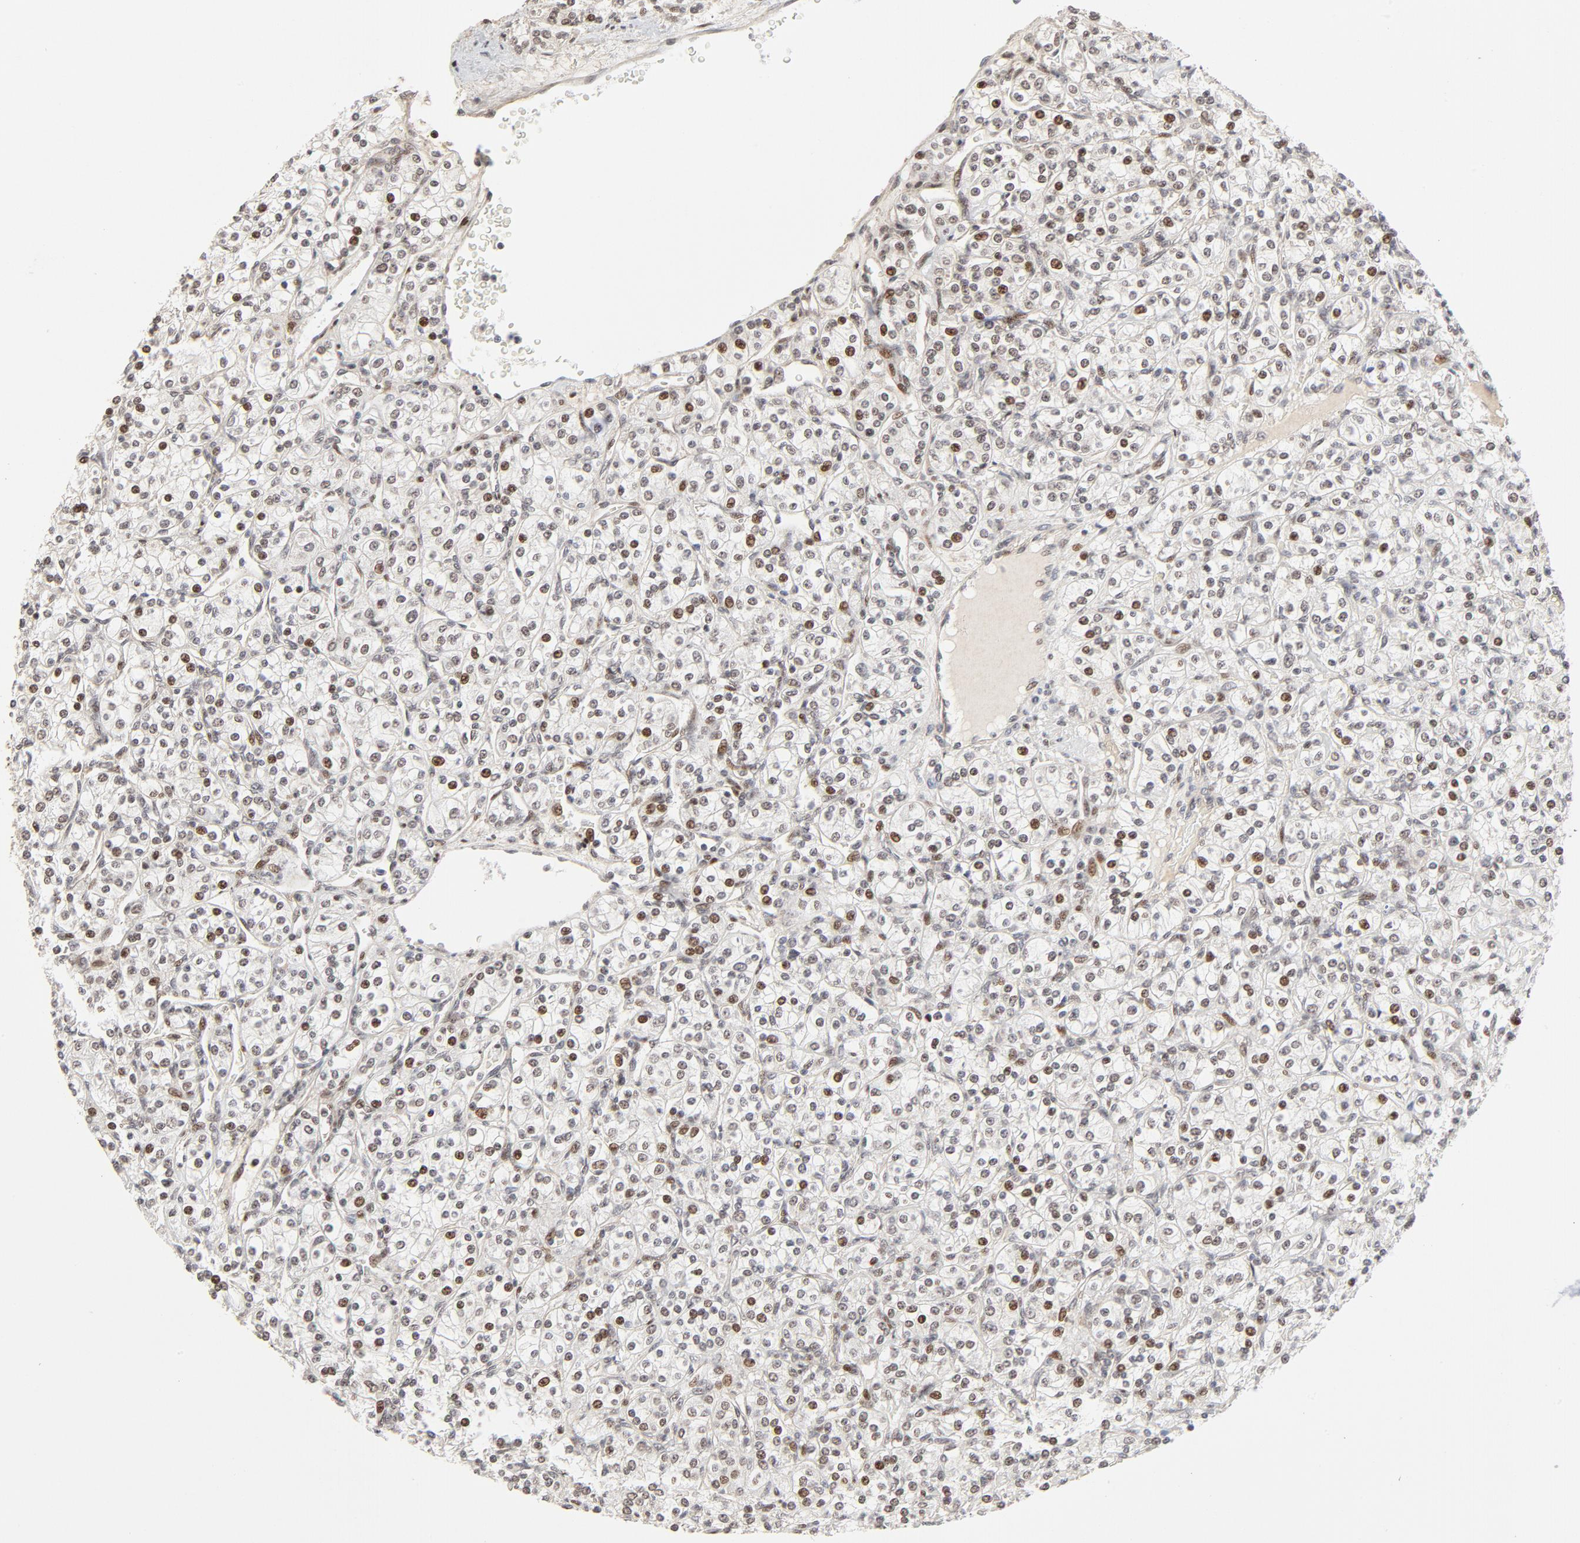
{"staining": {"intensity": "moderate", "quantity": "25%-75%", "location": "nuclear"}, "tissue": "renal cancer", "cell_type": "Tumor cells", "image_type": "cancer", "snomed": [{"axis": "morphology", "description": "Adenocarcinoma, NOS"}, {"axis": "topography", "description": "Kidney"}], "caption": "Brown immunohistochemical staining in human renal adenocarcinoma demonstrates moderate nuclear expression in approximately 25%-75% of tumor cells. (IHC, brightfield microscopy, high magnification).", "gene": "GTF2I", "patient": {"sex": "male", "age": 77}}